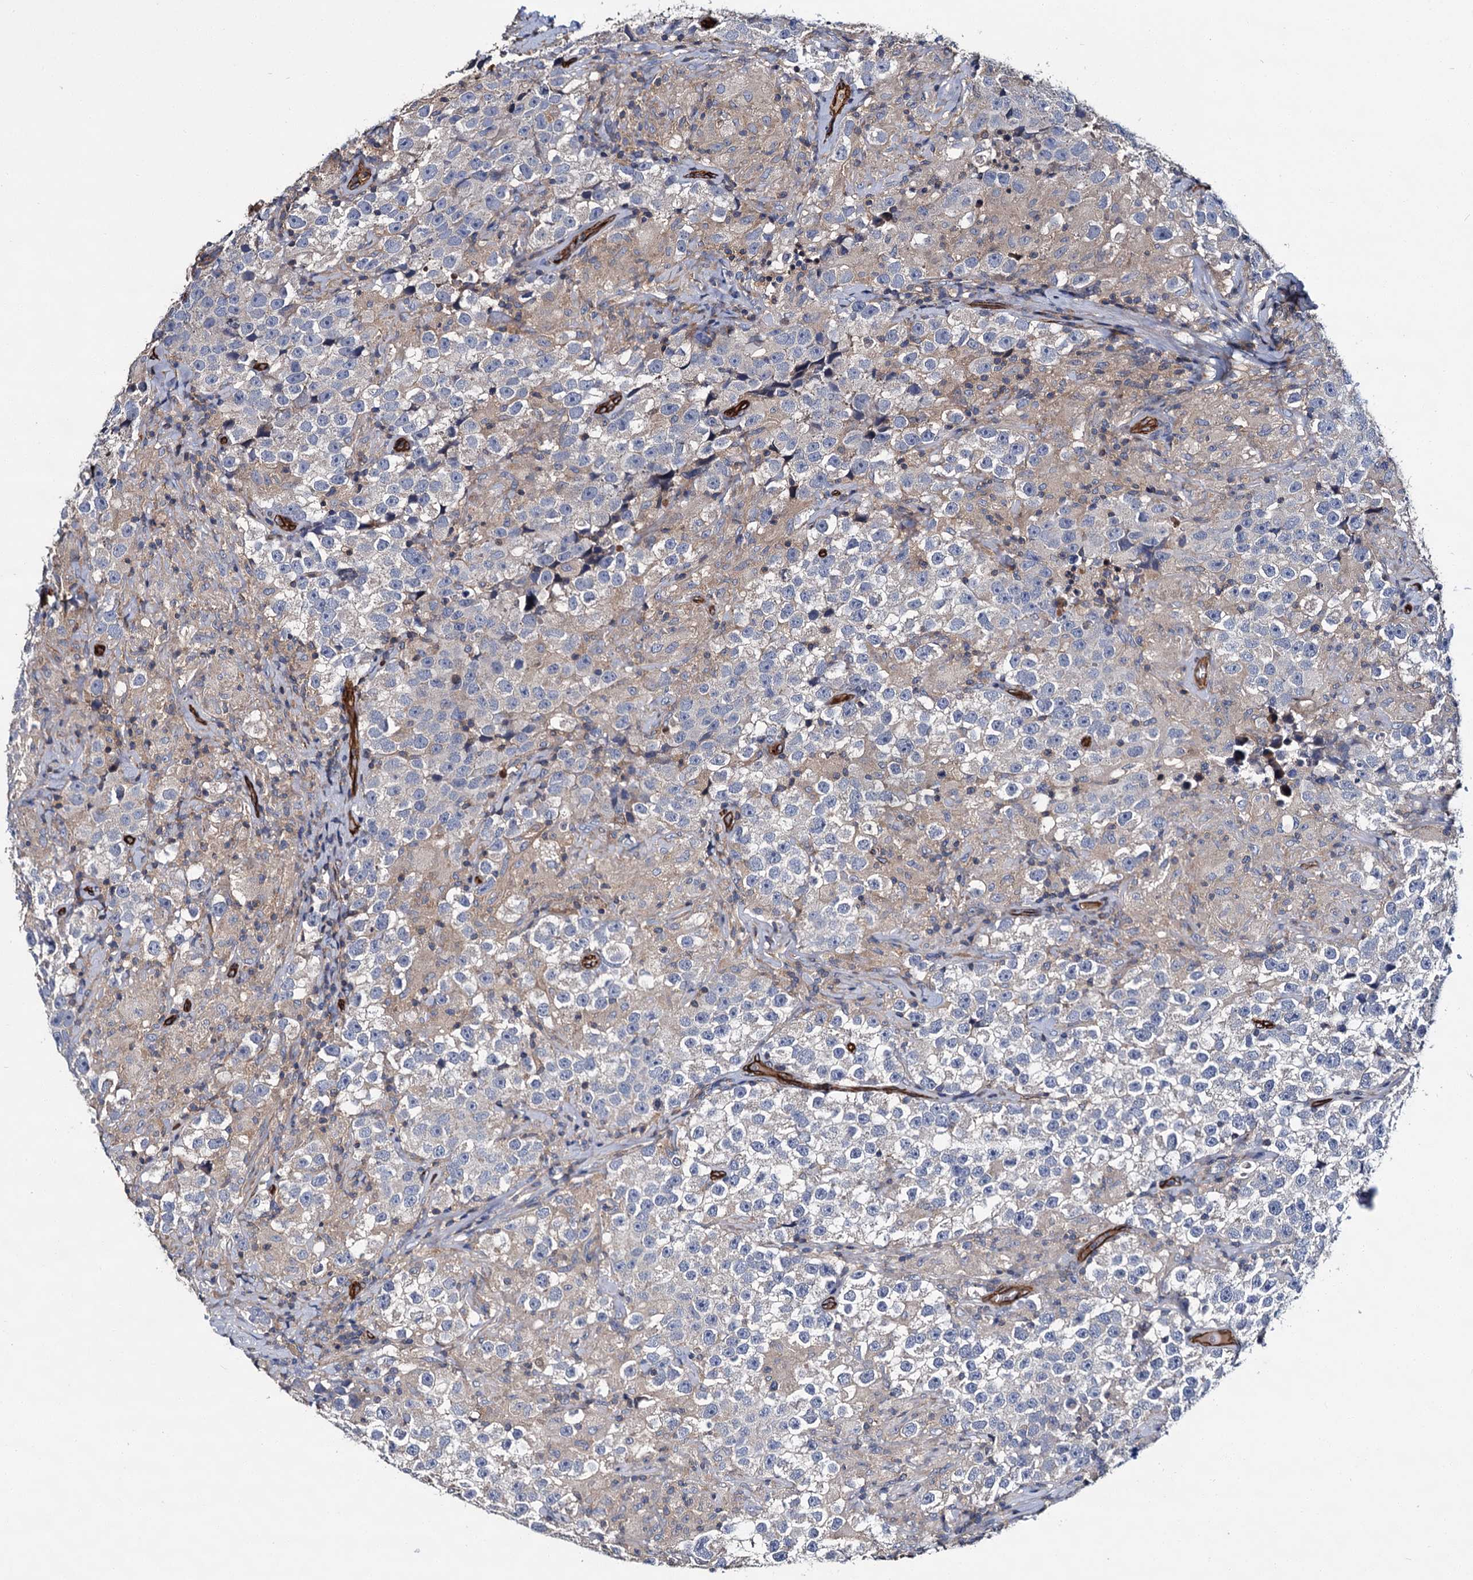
{"staining": {"intensity": "negative", "quantity": "none", "location": "none"}, "tissue": "testis cancer", "cell_type": "Tumor cells", "image_type": "cancer", "snomed": [{"axis": "morphology", "description": "Seminoma, NOS"}, {"axis": "topography", "description": "Testis"}], "caption": "Tumor cells show no significant protein staining in seminoma (testis).", "gene": "CACNA1C", "patient": {"sex": "male", "age": 46}}